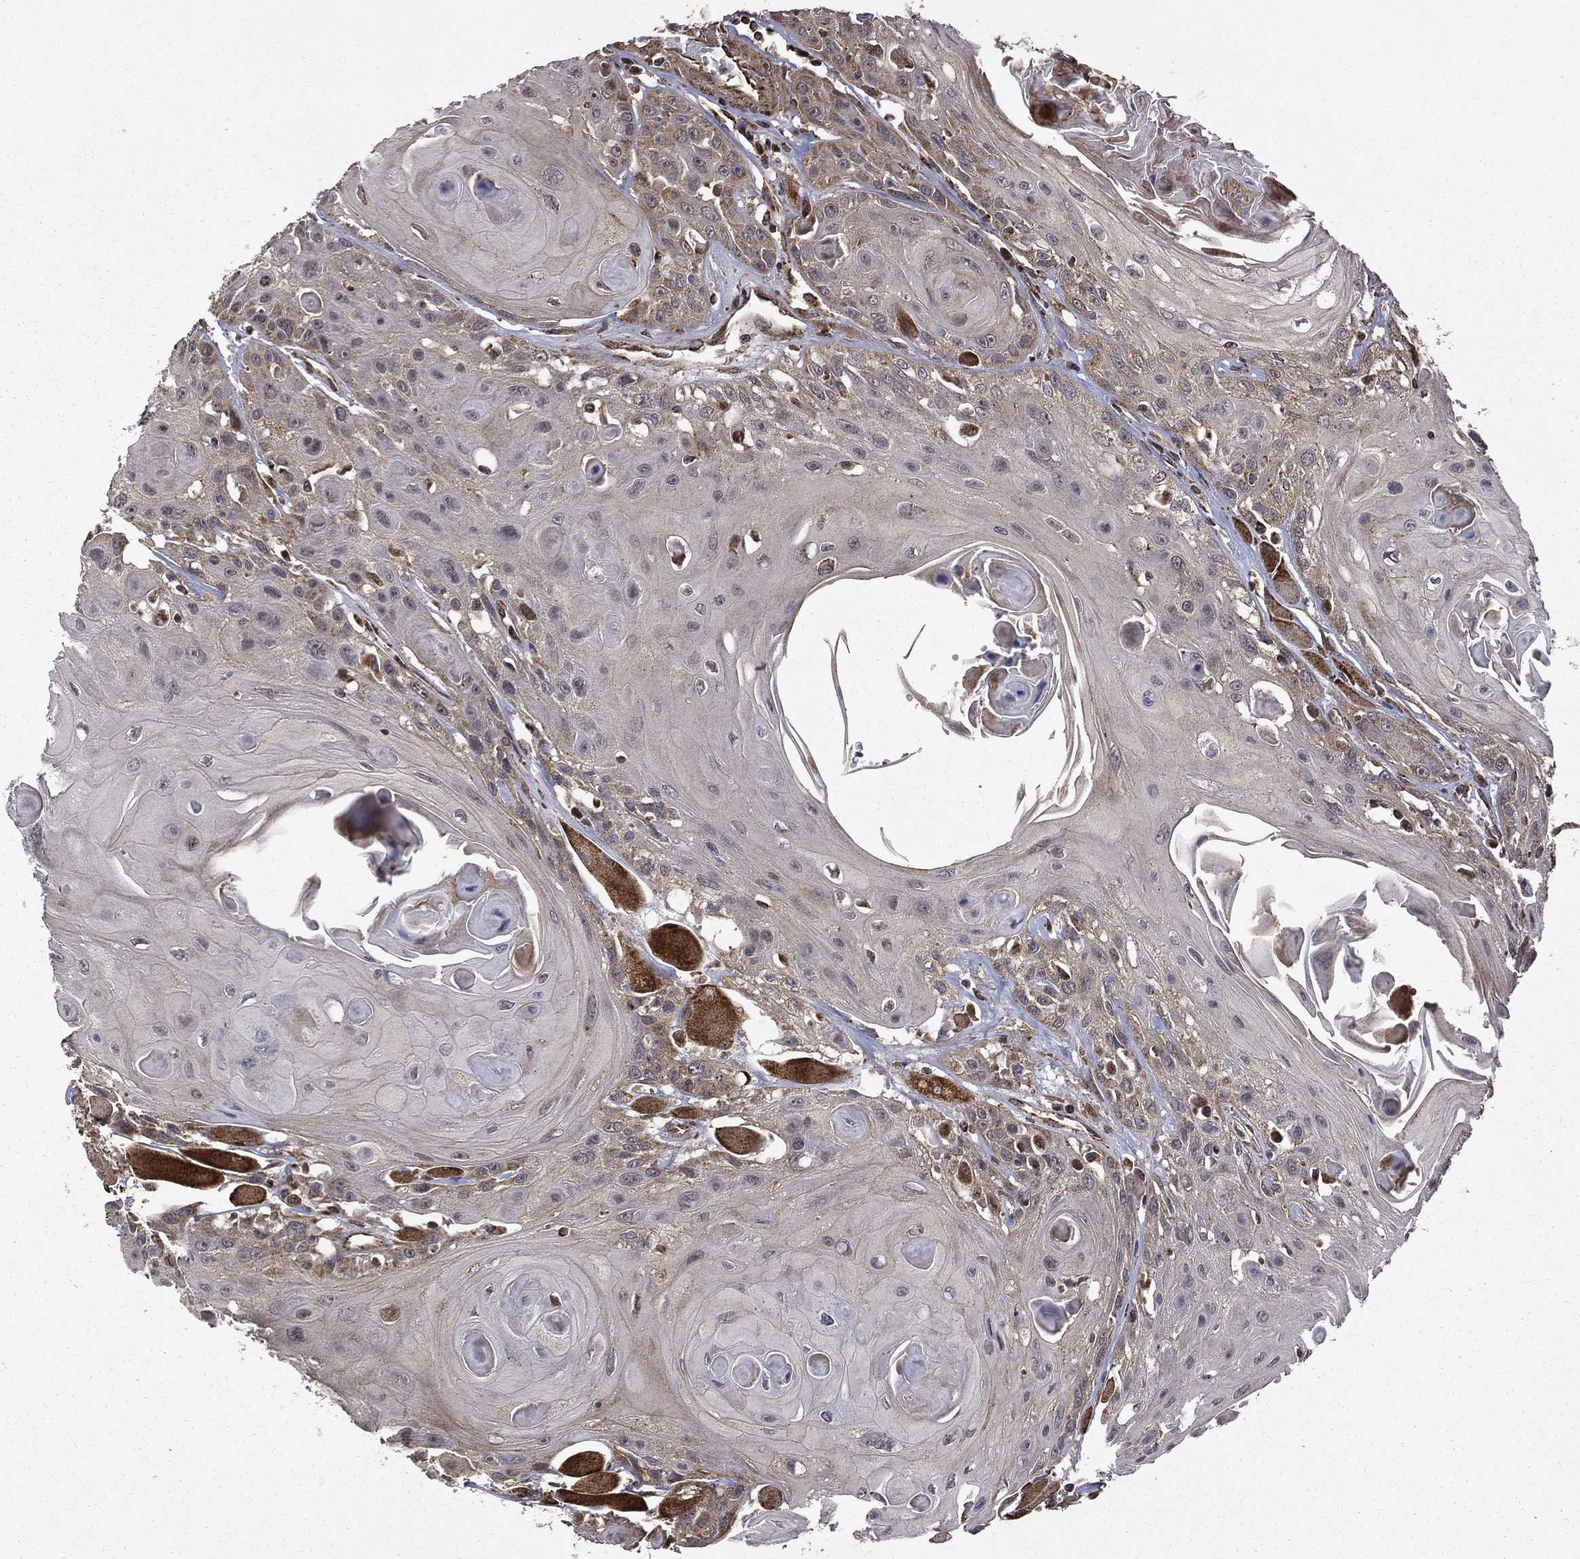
{"staining": {"intensity": "weak", "quantity": "<25%", "location": "cytoplasmic/membranous"}, "tissue": "head and neck cancer", "cell_type": "Tumor cells", "image_type": "cancer", "snomed": [{"axis": "morphology", "description": "Squamous cell carcinoma, NOS"}, {"axis": "topography", "description": "Head-Neck"}], "caption": "Image shows no significant protein expression in tumor cells of head and neck cancer (squamous cell carcinoma).", "gene": "GIMAP6", "patient": {"sex": "female", "age": 59}}